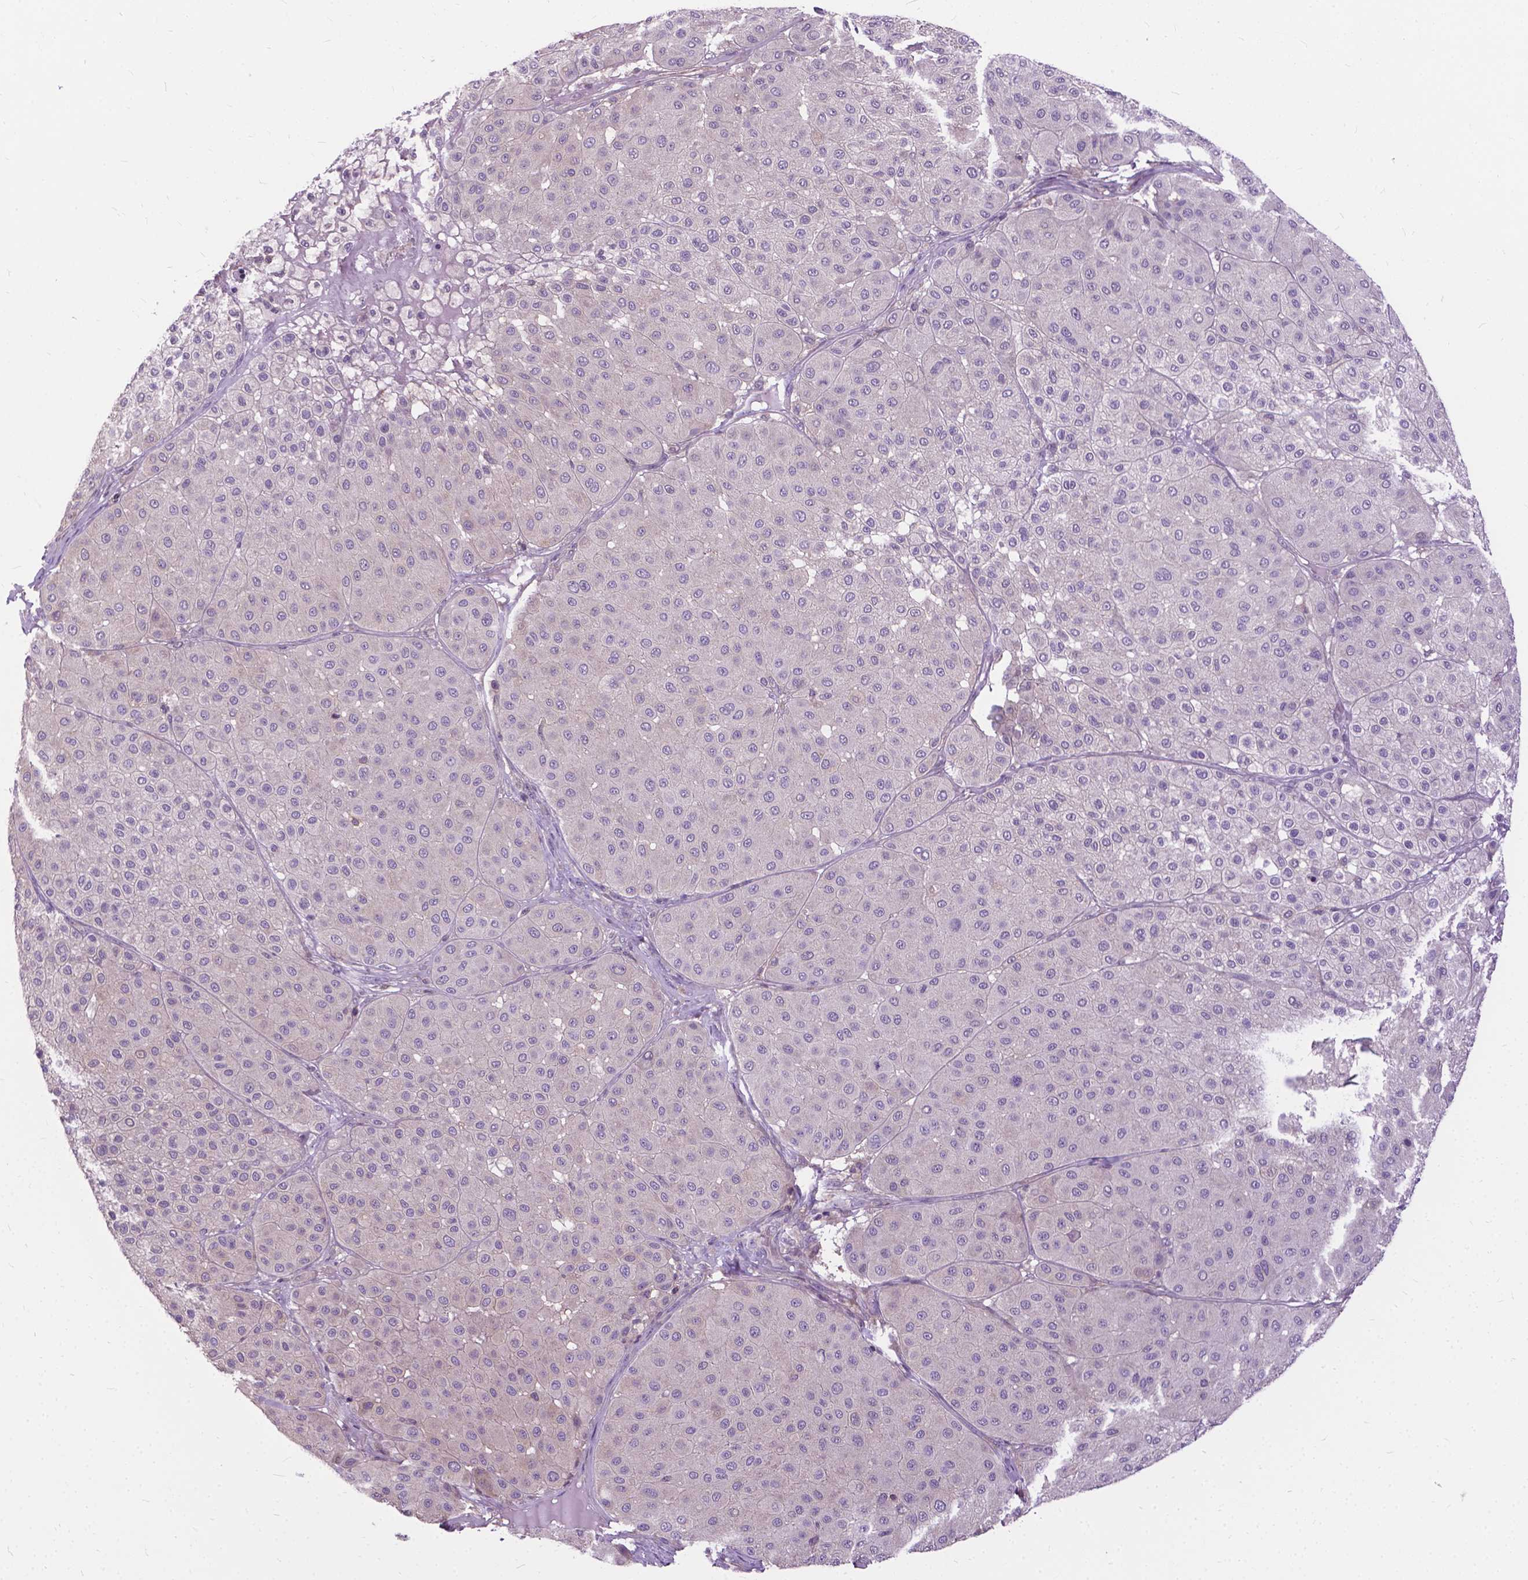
{"staining": {"intensity": "negative", "quantity": "none", "location": "none"}, "tissue": "melanoma", "cell_type": "Tumor cells", "image_type": "cancer", "snomed": [{"axis": "morphology", "description": "Malignant melanoma, Metastatic site"}, {"axis": "topography", "description": "Smooth muscle"}], "caption": "A high-resolution photomicrograph shows IHC staining of malignant melanoma (metastatic site), which shows no significant expression in tumor cells.", "gene": "JAK3", "patient": {"sex": "male", "age": 41}}